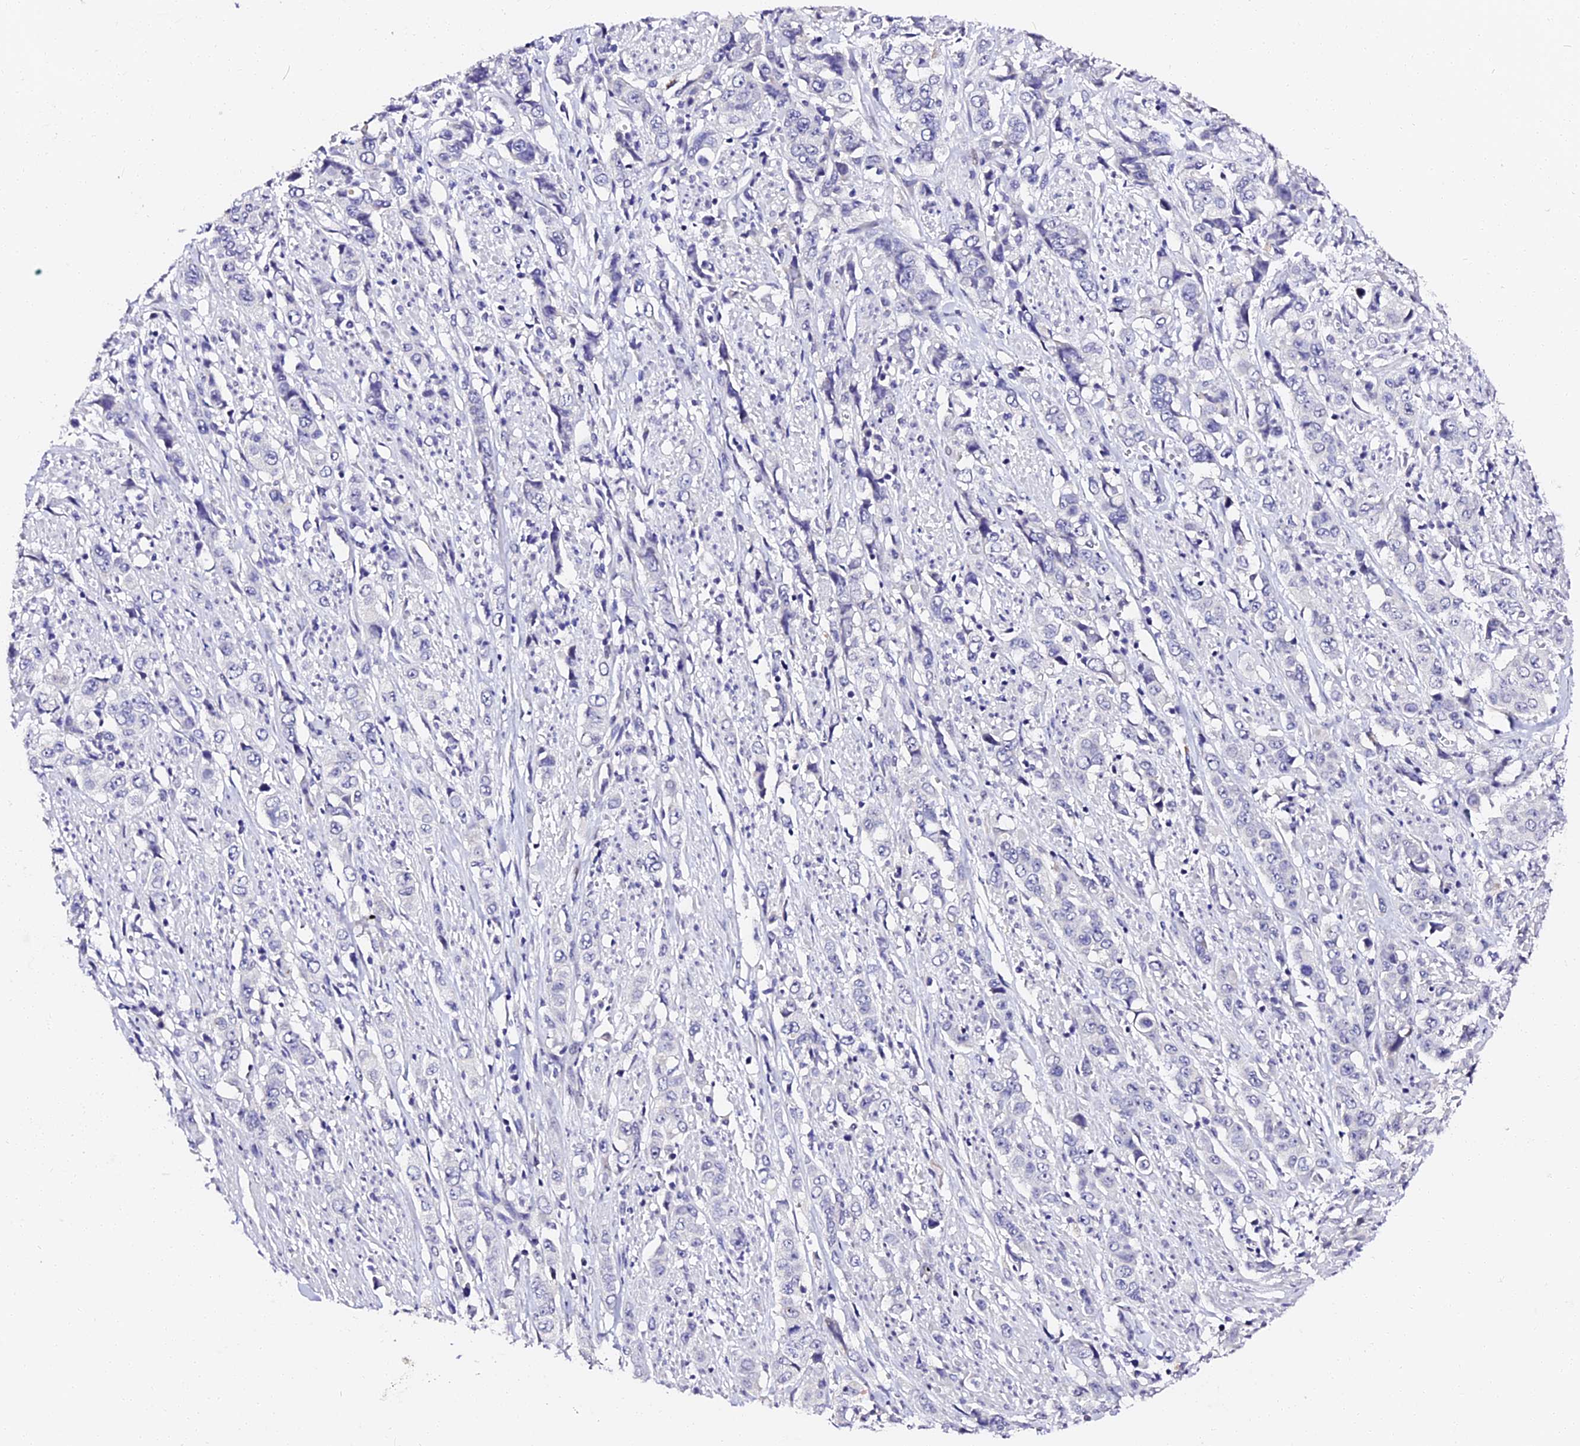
{"staining": {"intensity": "negative", "quantity": "none", "location": "none"}, "tissue": "stomach cancer", "cell_type": "Tumor cells", "image_type": "cancer", "snomed": [{"axis": "morphology", "description": "Adenocarcinoma, NOS"}, {"axis": "topography", "description": "Stomach, upper"}], "caption": "Immunohistochemical staining of human adenocarcinoma (stomach) demonstrates no significant staining in tumor cells. (DAB IHC, high magnification).", "gene": "VPS33B", "patient": {"sex": "male", "age": 62}}